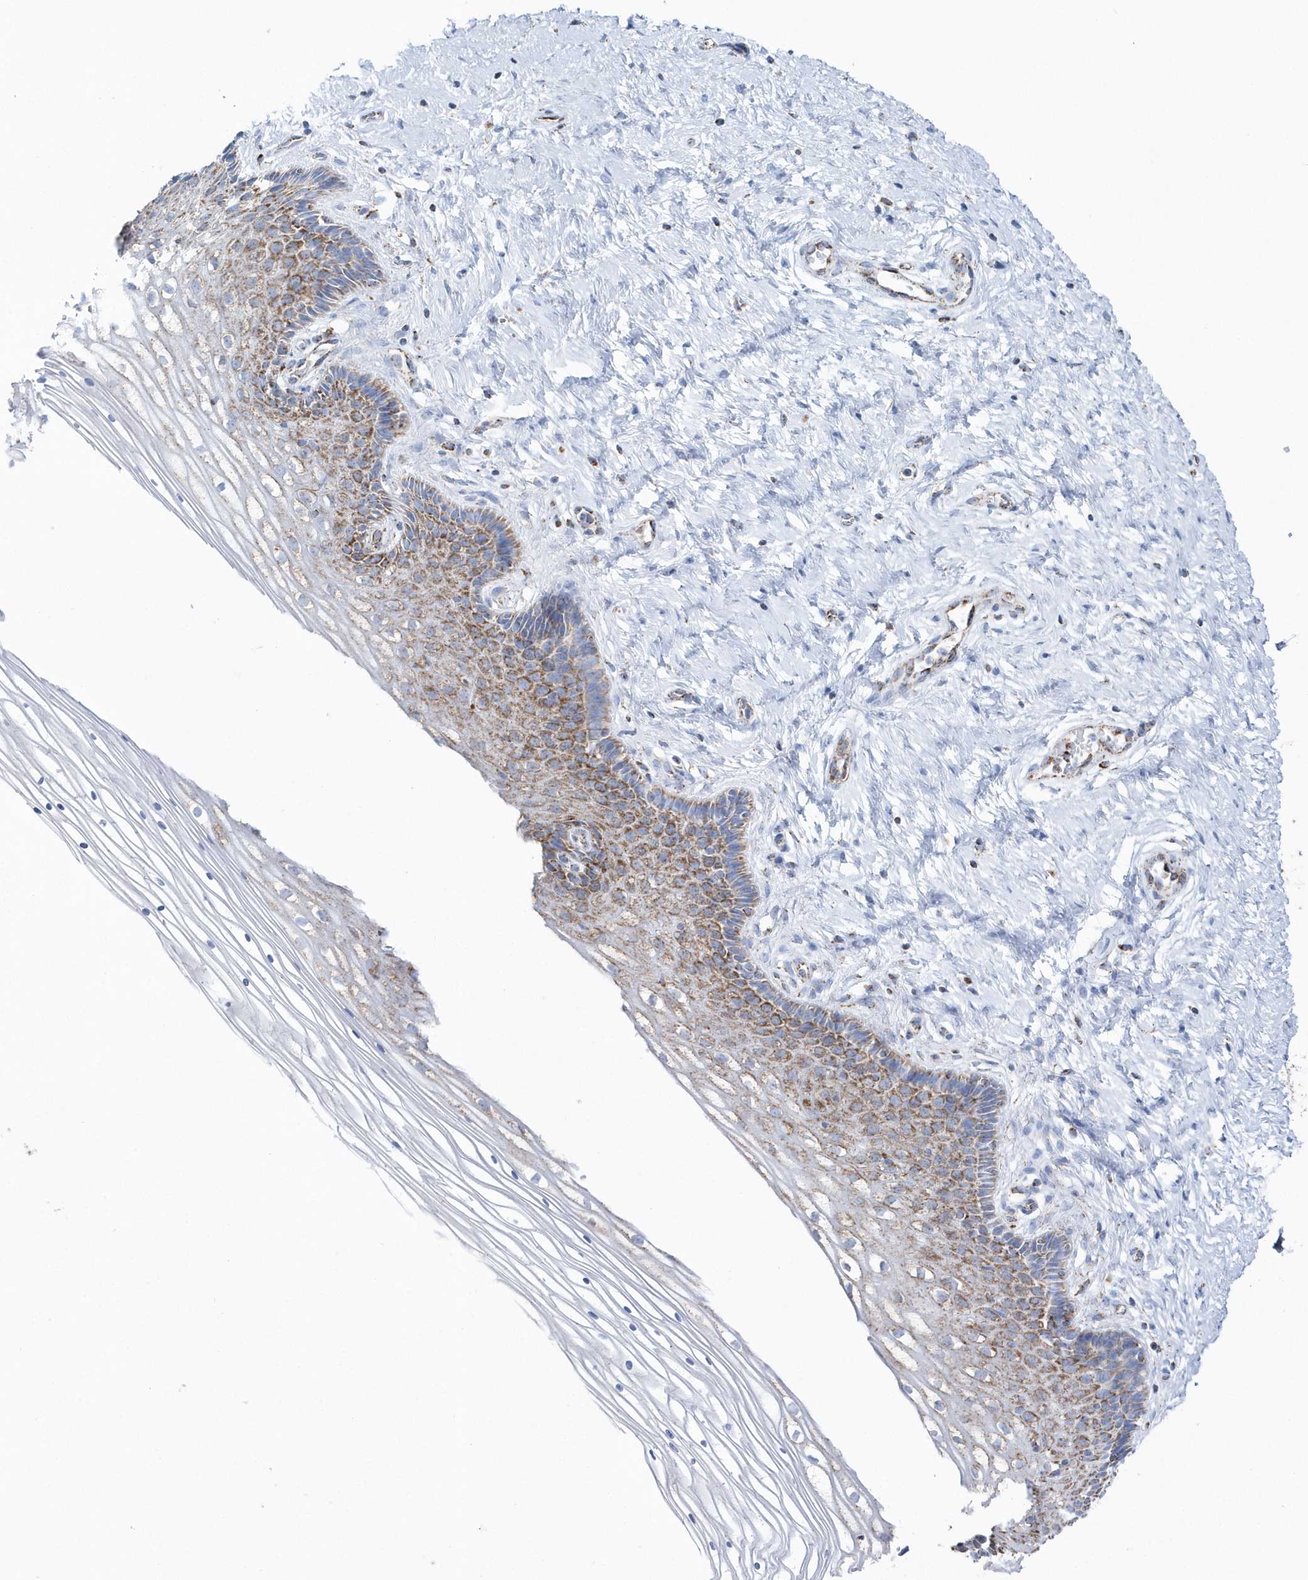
{"staining": {"intensity": "moderate", "quantity": ">75%", "location": "cytoplasmic/membranous"}, "tissue": "cervix", "cell_type": "Glandular cells", "image_type": "normal", "snomed": [{"axis": "morphology", "description": "Normal tissue, NOS"}, {"axis": "topography", "description": "Cervix"}], "caption": "IHC micrograph of normal cervix: cervix stained using immunohistochemistry (IHC) displays medium levels of moderate protein expression localized specifically in the cytoplasmic/membranous of glandular cells, appearing as a cytoplasmic/membranous brown color.", "gene": "TMCO6", "patient": {"sex": "female", "age": 33}}